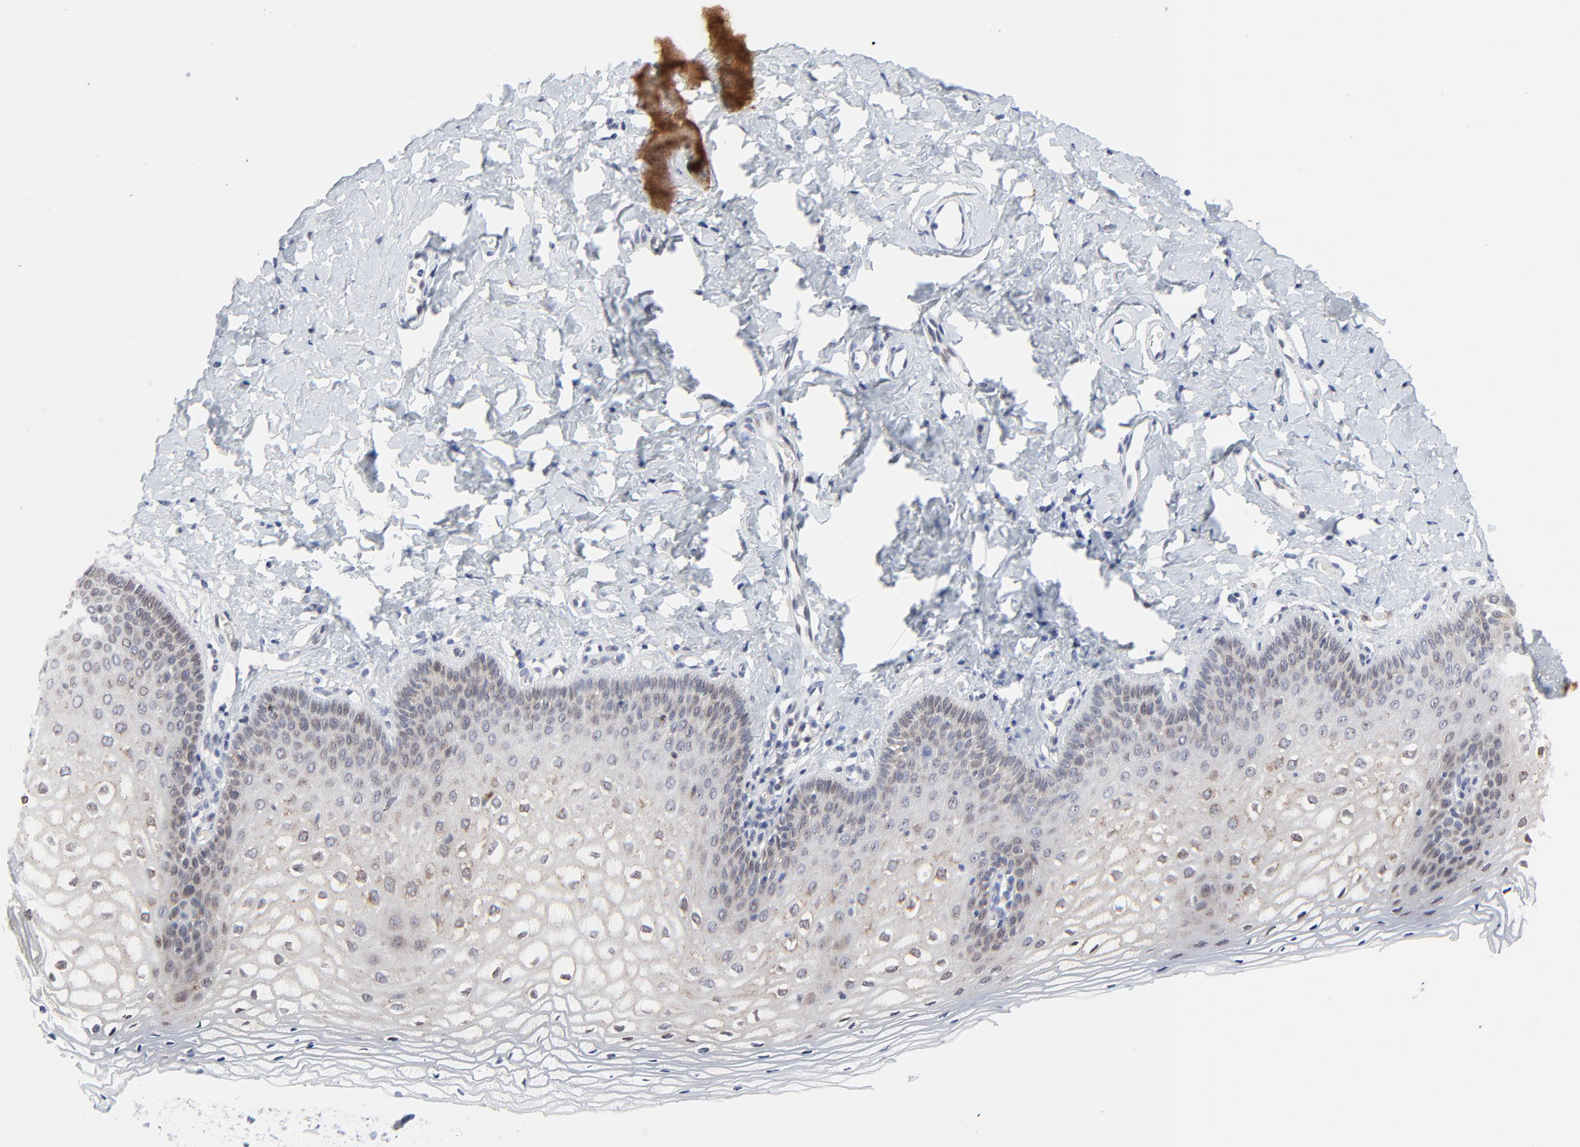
{"staining": {"intensity": "weak", "quantity": "<25%", "location": "cytoplasmic/membranous"}, "tissue": "vagina", "cell_type": "Squamous epithelial cells", "image_type": "normal", "snomed": [{"axis": "morphology", "description": "Normal tissue, NOS"}, {"axis": "topography", "description": "Vagina"}], "caption": "Immunohistochemistry of benign vagina demonstrates no positivity in squamous epithelial cells.", "gene": "NLGN3", "patient": {"sex": "female", "age": 55}}